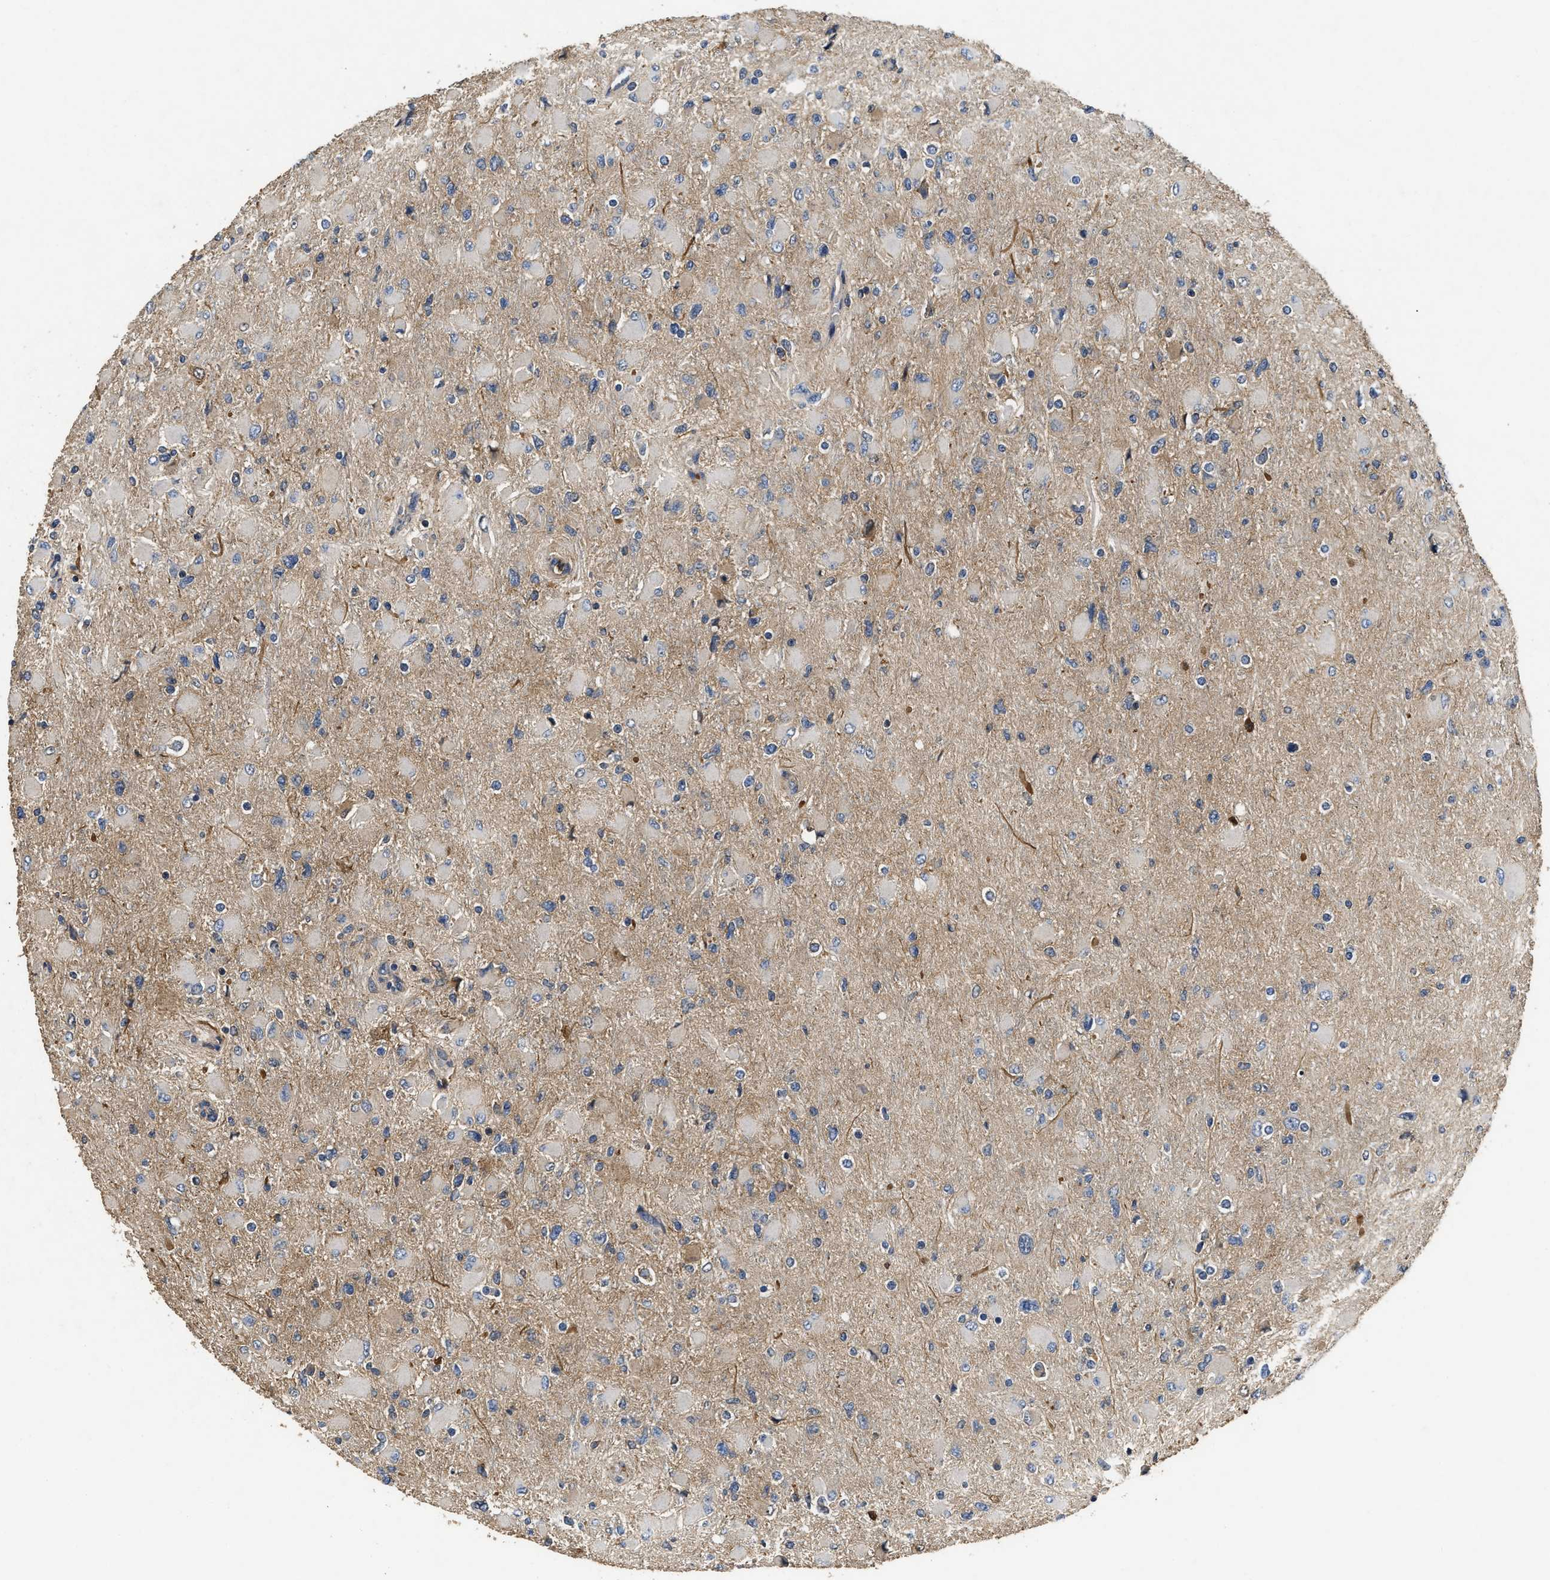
{"staining": {"intensity": "weak", "quantity": "25%-75%", "location": "cytoplasmic/membranous"}, "tissue": "glioma", "cell_type": "Tumor cells", "image_type": "cancer", "snomed": [{"axis": "morphology", "description": "Glioma, malignant, High grade"}, {"axis": "topography", "description": "Cerebral cortex"}], "caption": "Protein staining of glioma tissue displays weak cytoplasmic/membranous expression in about 25%-75% of tumor cells. (Brightfield microscopy of DAB IHC at high magnification).", "gene": "C3", "patient": {"sex": "female", "age": 36}}